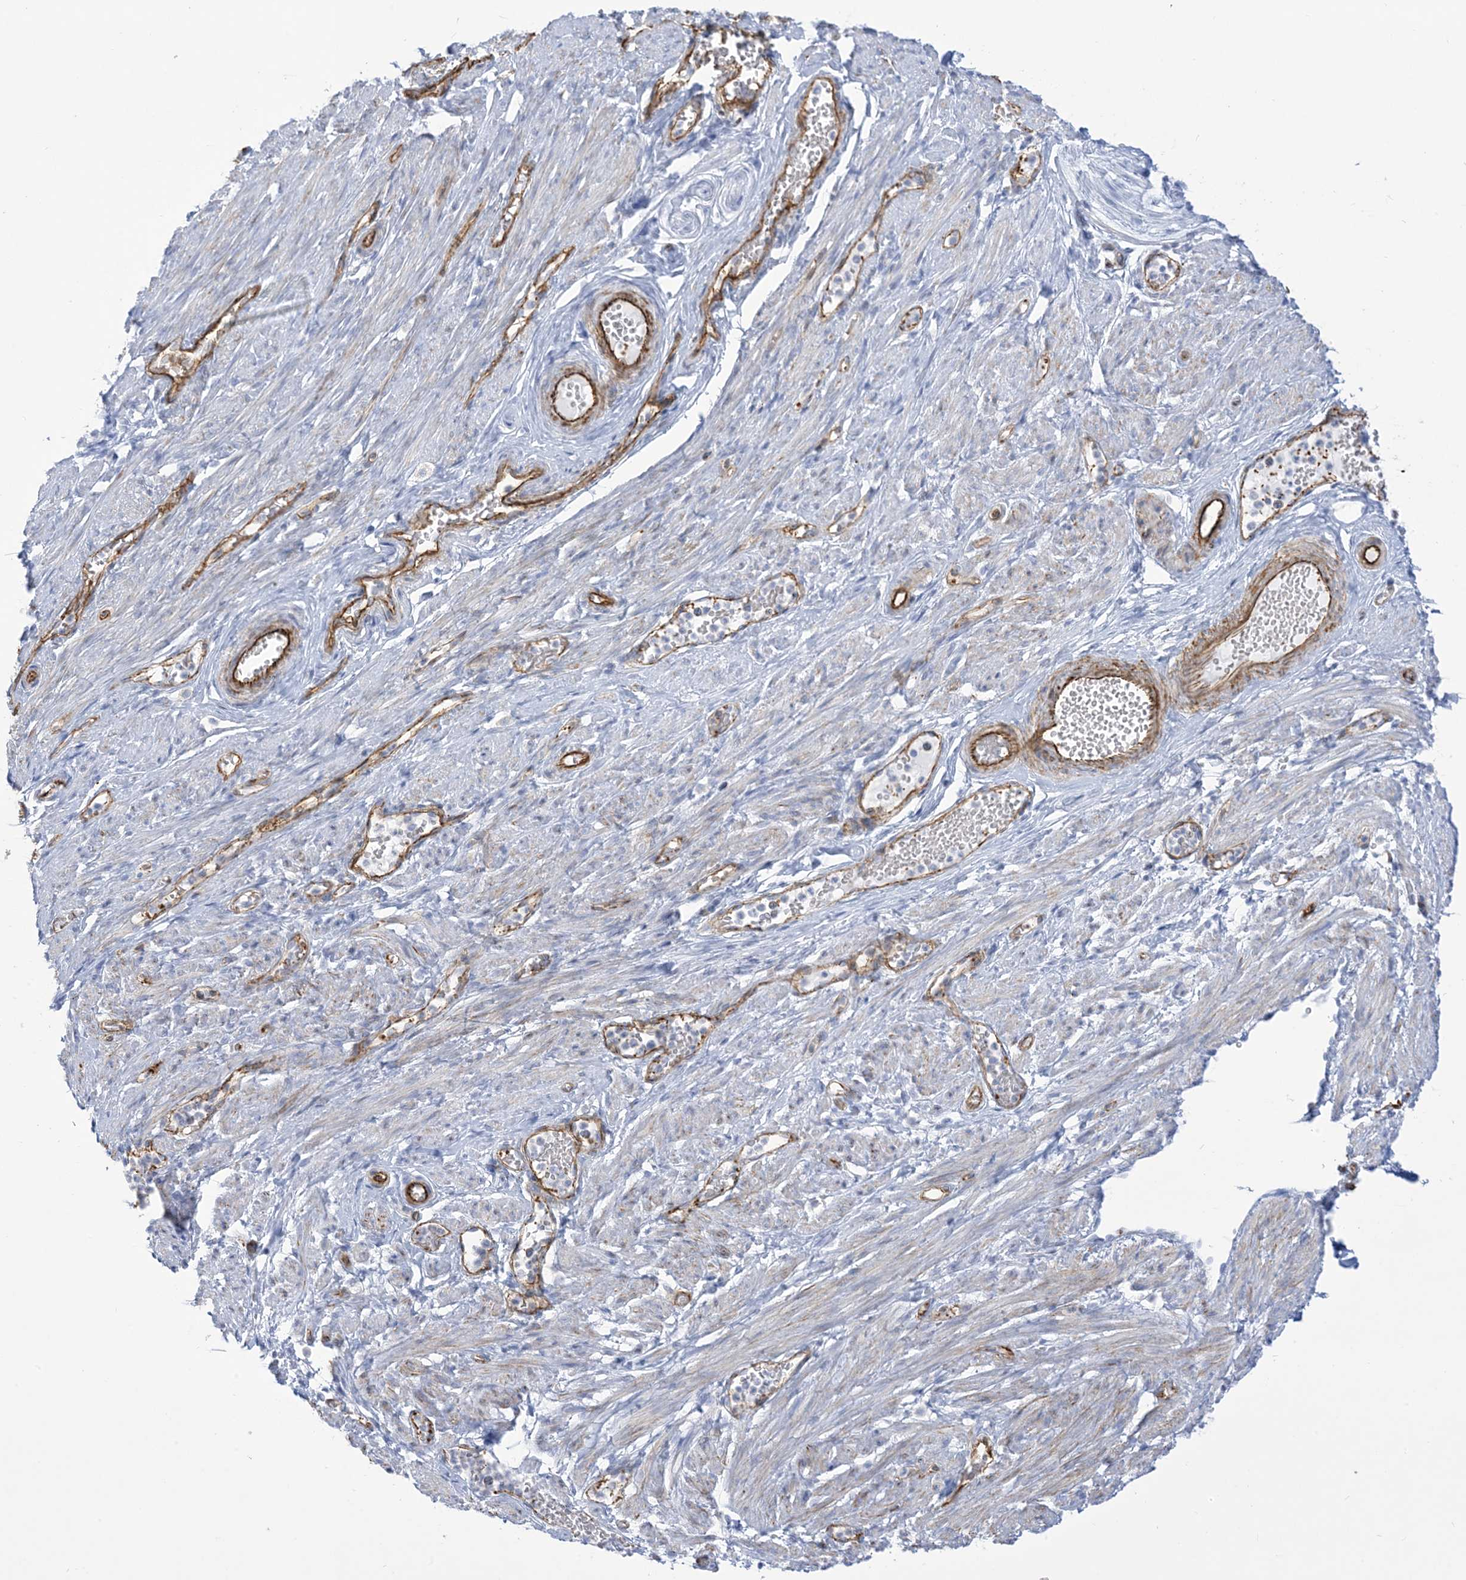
{"staining": {"intensity": "negative", "quantity": "none", "location": "none"}, "tissue": "adipose tissue", "cell_type": "Adipocytes", "image_type": "normal", "snomed": [{"axis": "morphology", "description": "Normal tissue, NOS"}, {"axis": "topography", "description": "Smooth muscle"}, {"axis": "topography", "description": "Peripheral nerve tissue"}], "caption": "The histopathology image exhibits no staining of adipocytes in normal adipose tissue.", "gene": "B3GNT7", "patient": {"sex": "female", "age": 39}}